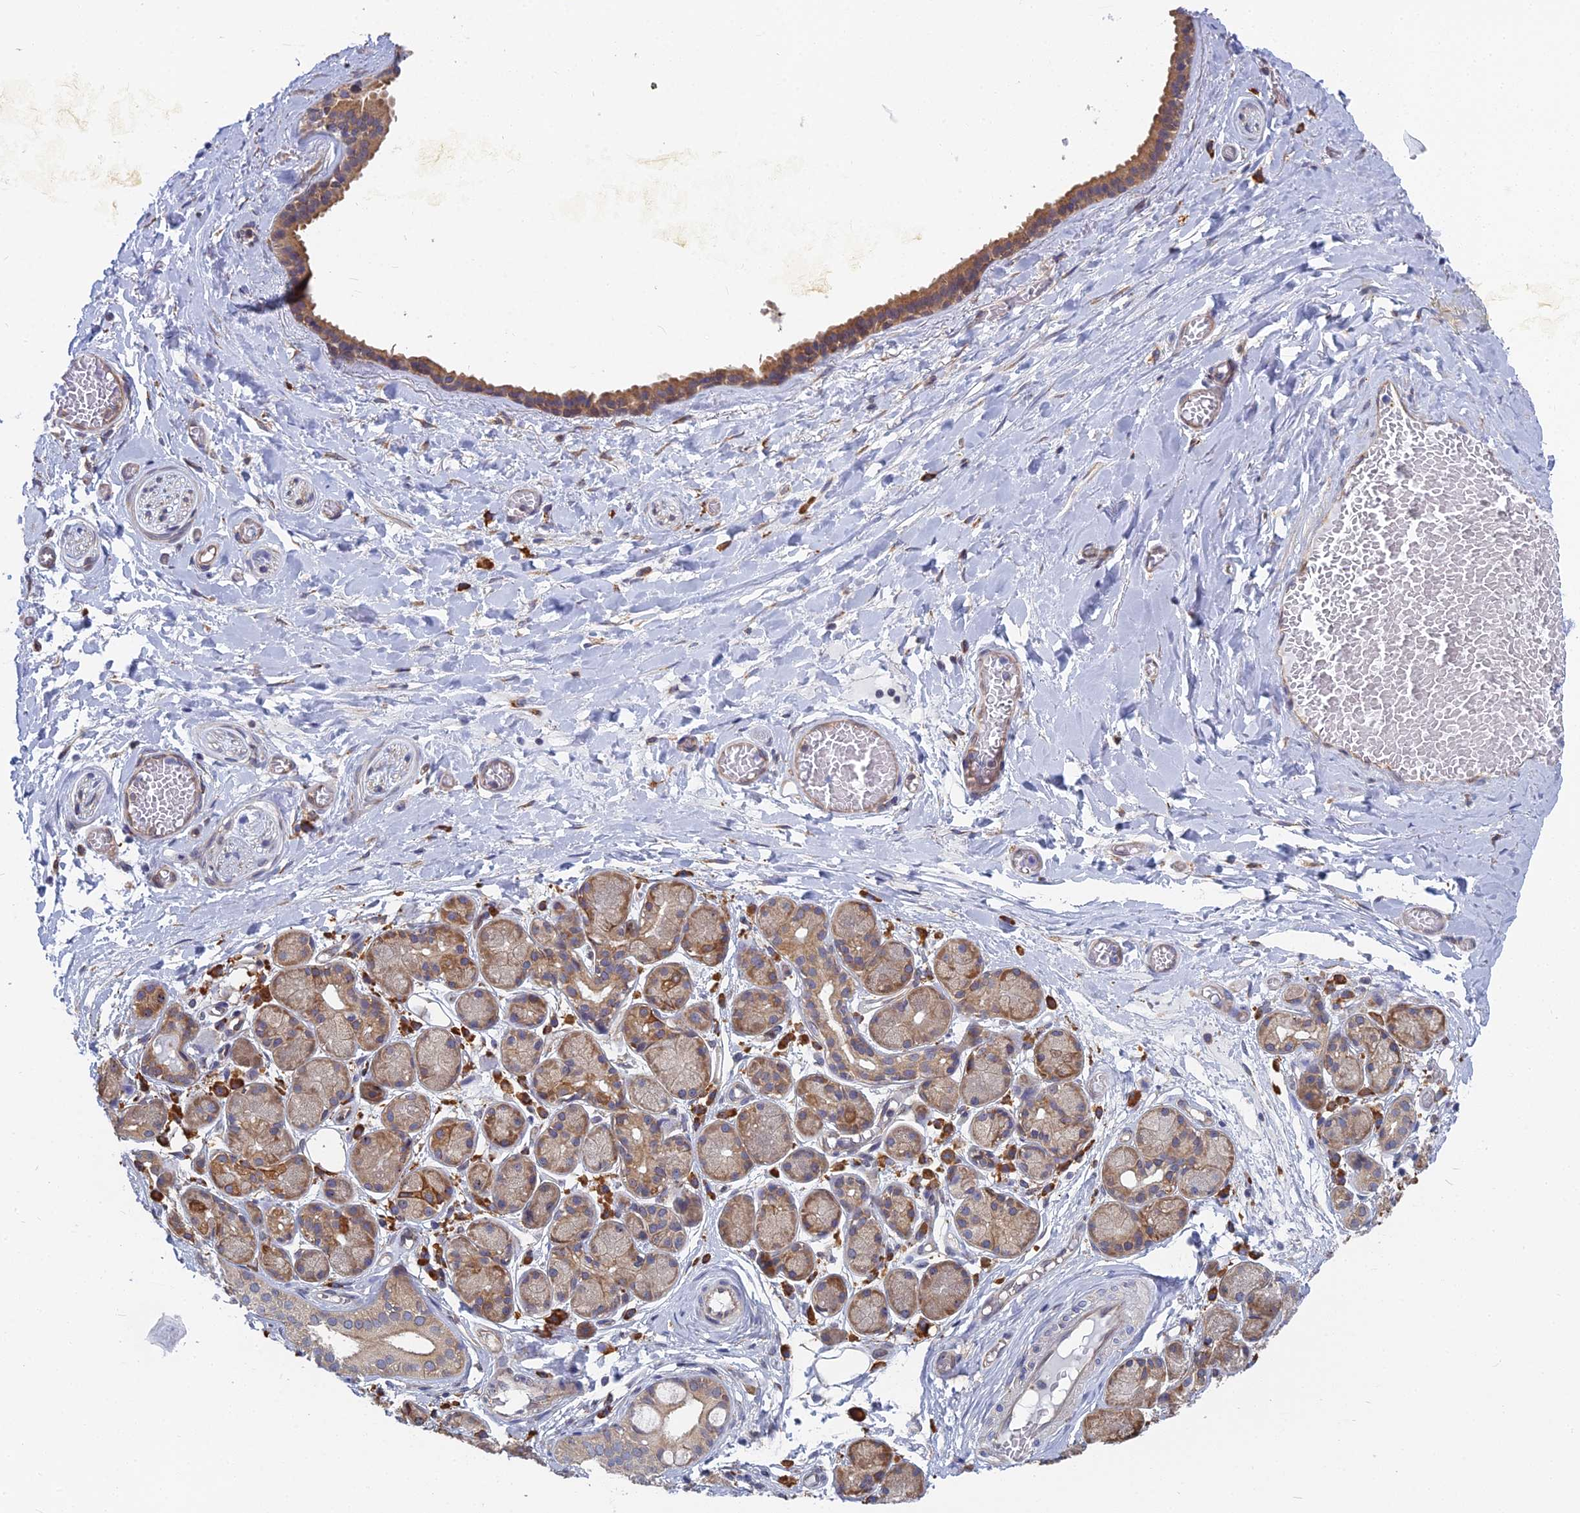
{"staining": {"intensity": "negative", "quantity": "none", "location": "none"}, "tissue": "adipose tissue", "cell_type": "Adipocytes", "image_type": "normal", "snomed": [{"axis": "morphology", "description": "Normal tissue, NOS"}, {"axis": "topography", "description": "Salivary gland"}, {"axis": "topography", "description": "Peripheral nerve tissue"}], "caption": "The immunohistochemistry histopathology image has no significant positivity in adipocytes of adipose tissue.", "gene": "KIAA1143", "patient": {"sex": "male", "age": 62}}